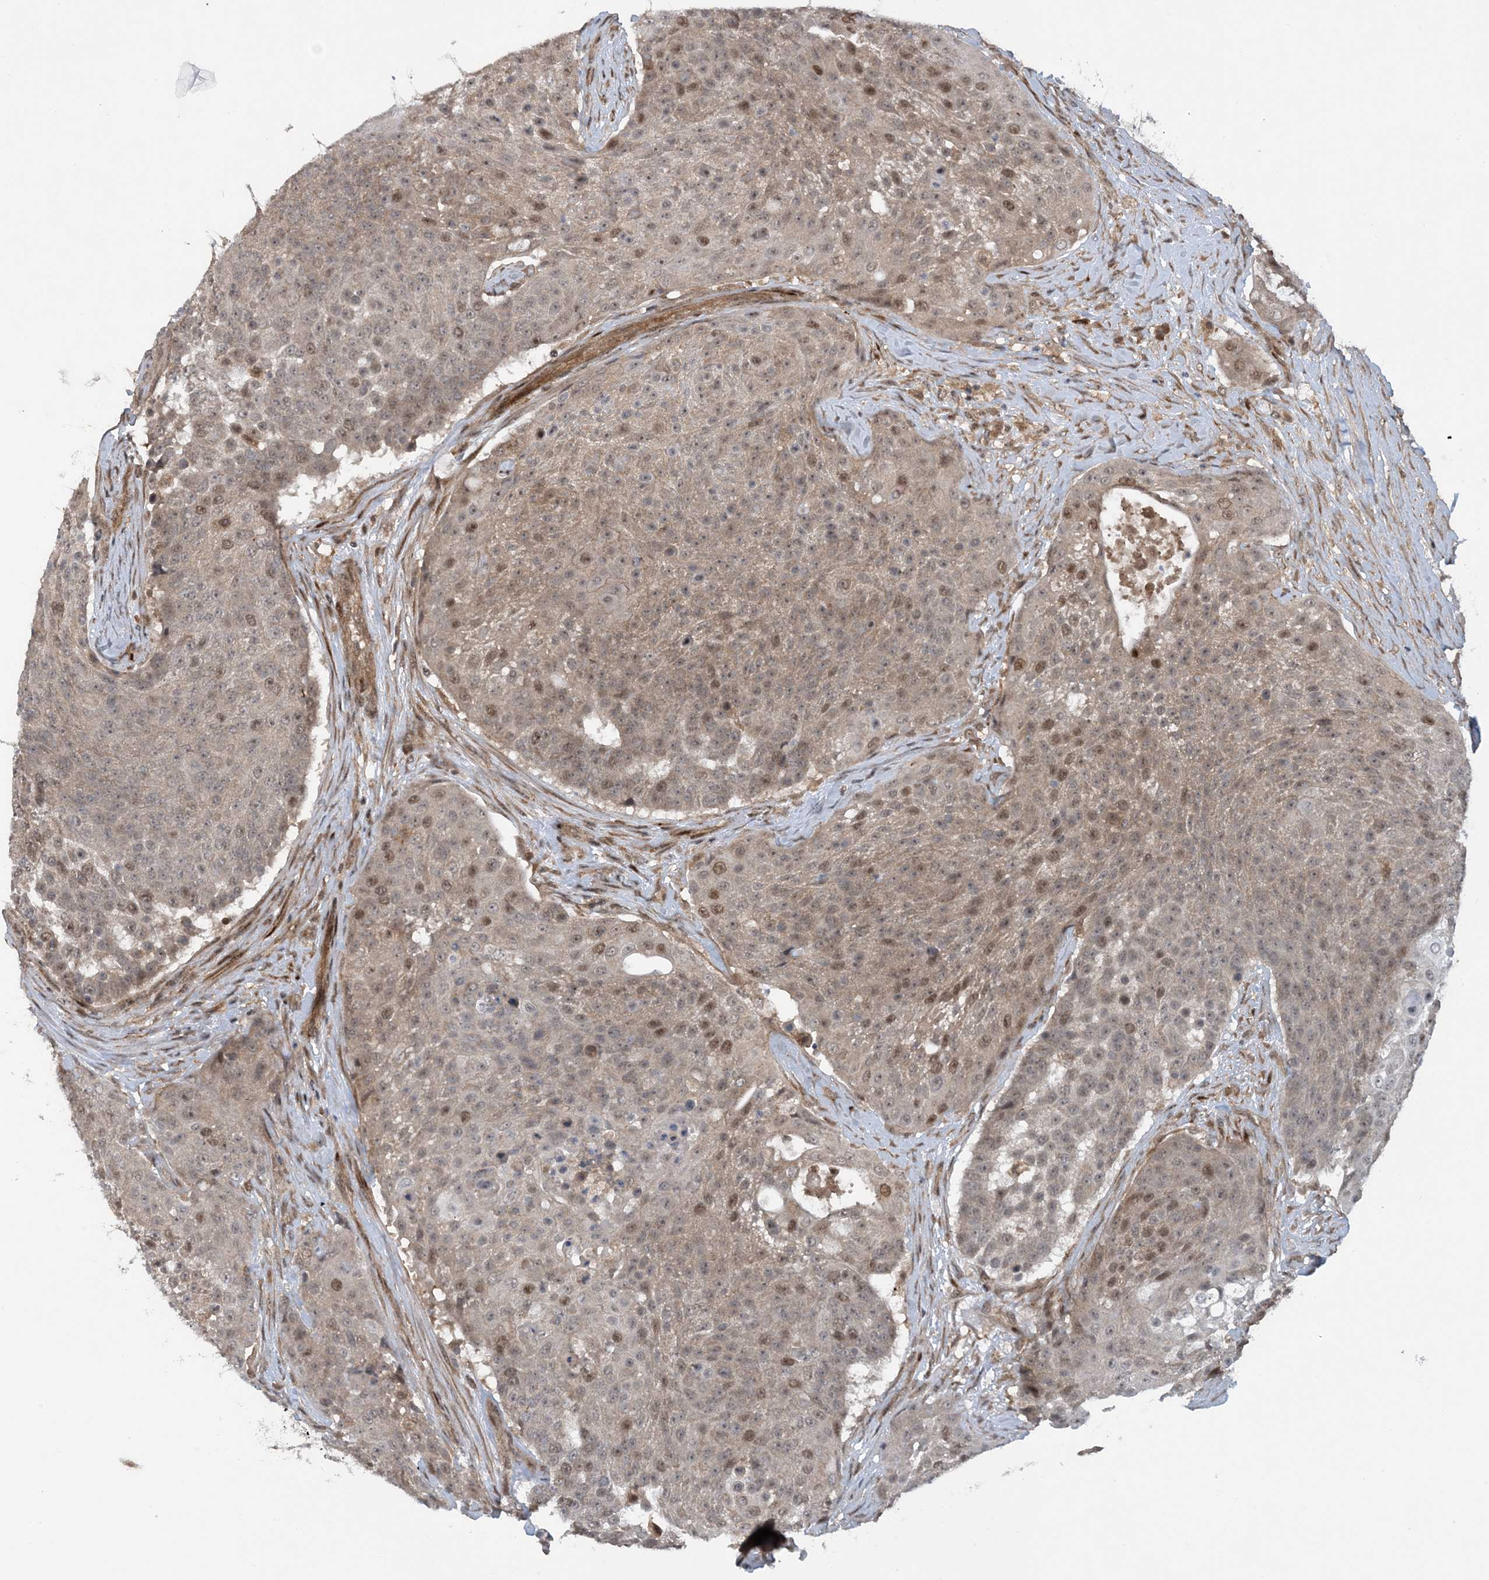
{"staining": {"intensity": "weak", "quantity": "25%-75%", "location": "cytoplasmic/membranous,nuclear"}, "tissue": "urothelial cancer", "cell_type": "Tumor cells", "image_type": "cancer", "snomed": [{"axis": "morphology", "description": "Urothelial carcinoma, High grade"}, {"axis": "topography", "description": "Urinary bladder"}], "caption": "Immunohistochemistry (DAB (3,3'-diaminobenzidine)) staining of urothelial carcinoma (high-grade) exhibits weak cytoplasmic/membranous and nuclear protein positivity in approximately 25%-75% of tumor cells.", "gene": "HEMK1", "patient": {"sex": "female", "age": 63}}